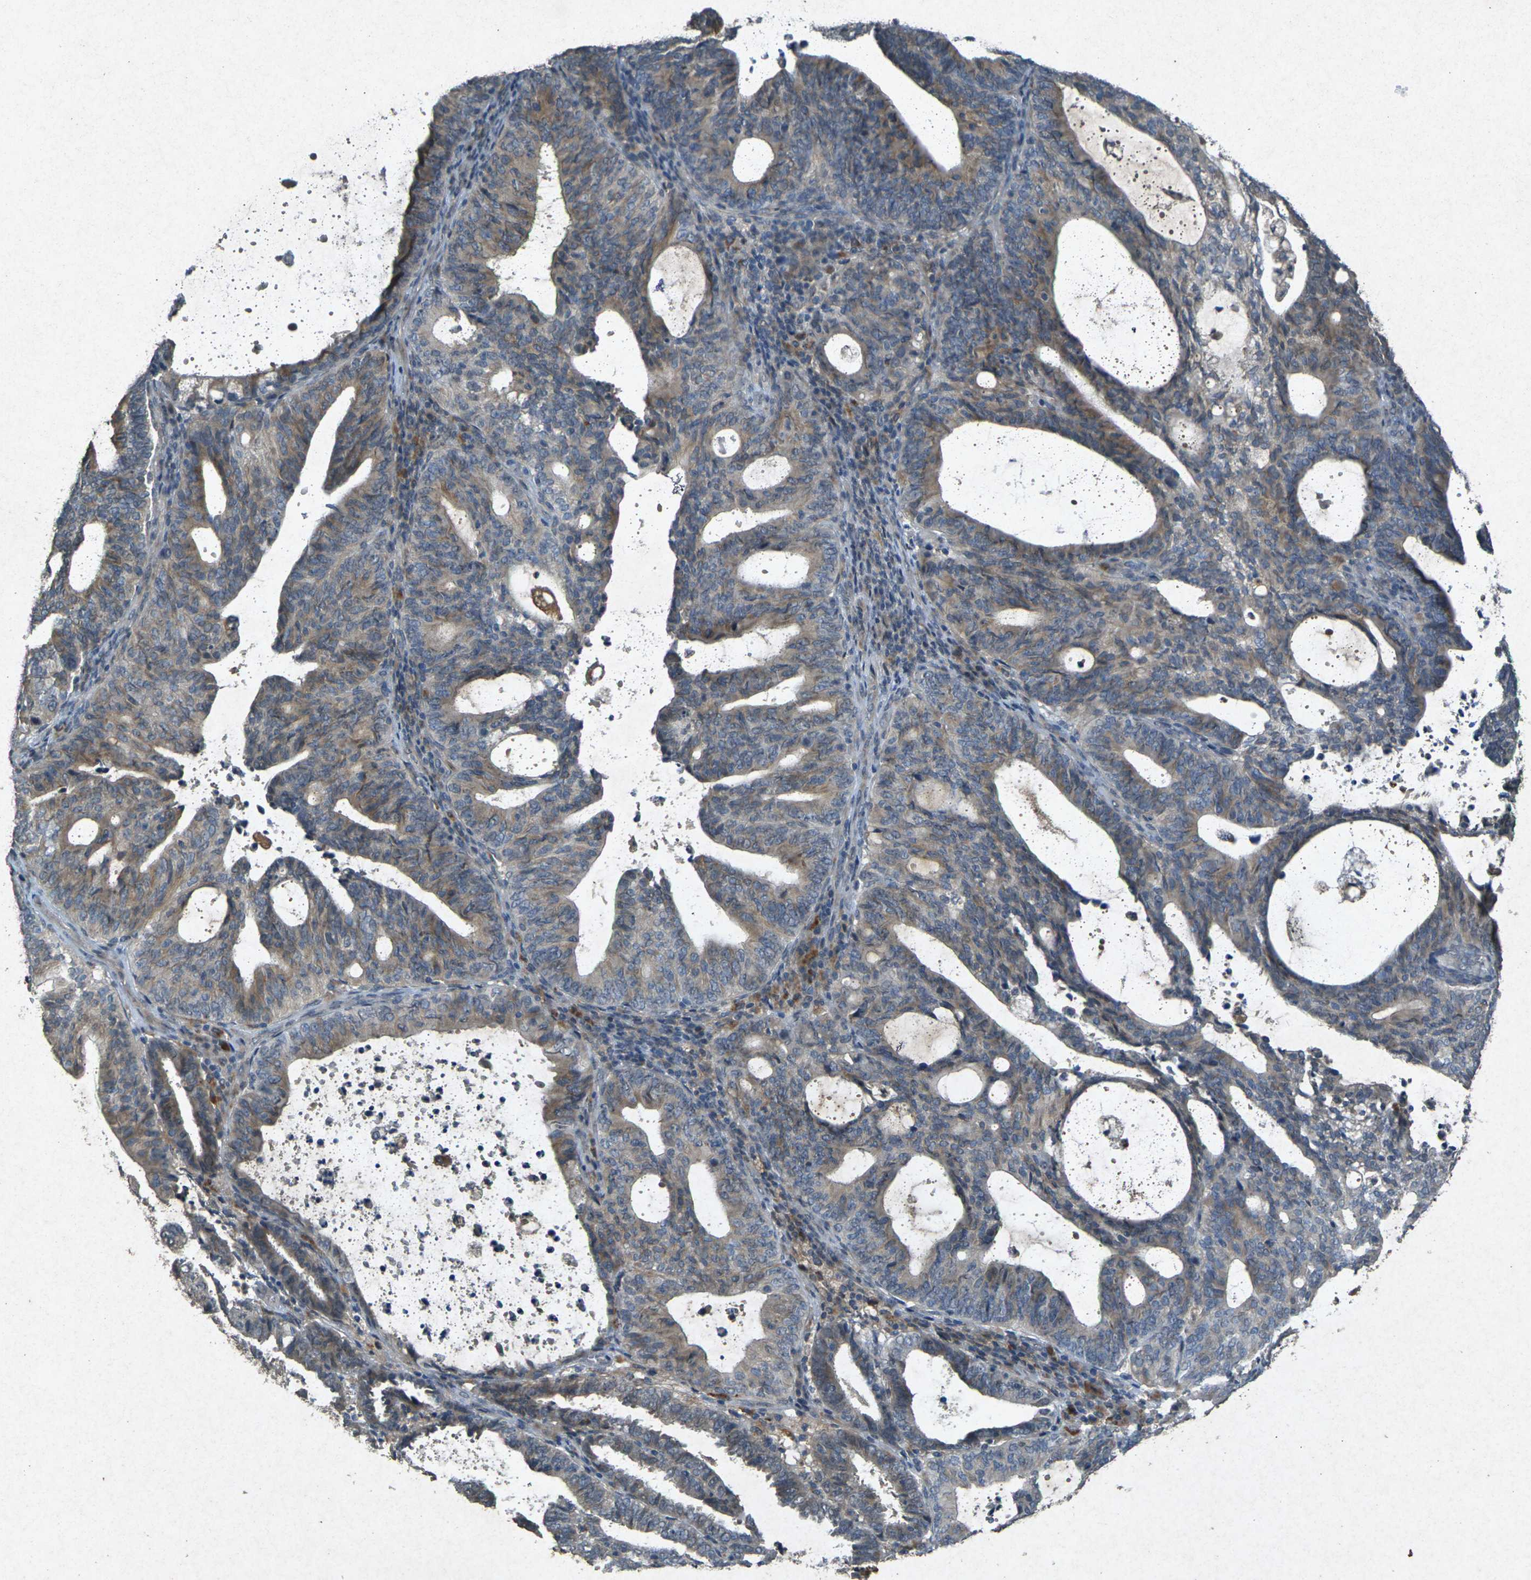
{"staining": {"intensity": "moderate", "quantity": "25%-75%", "location": "cytoplasmic/membranous"}, "tissue": "endometrial cancer", "cell_type": "Tumor cells", "image_type": "cancer", "snomed": [{"axis": "morphology", "description": "Adenocarcinoma, NOS"}, {"axis": "topography", "description": "Uterus"}], "caption": "An immunohistochemistry (IHC) photomicrograph of neoplastic tissue is shown. Protein staining in brown shows moderate cytoplasmic/membranous positivity in adenocarcinoma (endometrial) within tumor cells. (DAB = brown stain, brightfield microscopy at high magnification).", "gene": "RGMA", "patient": {"sex": "female", "age": 83}}